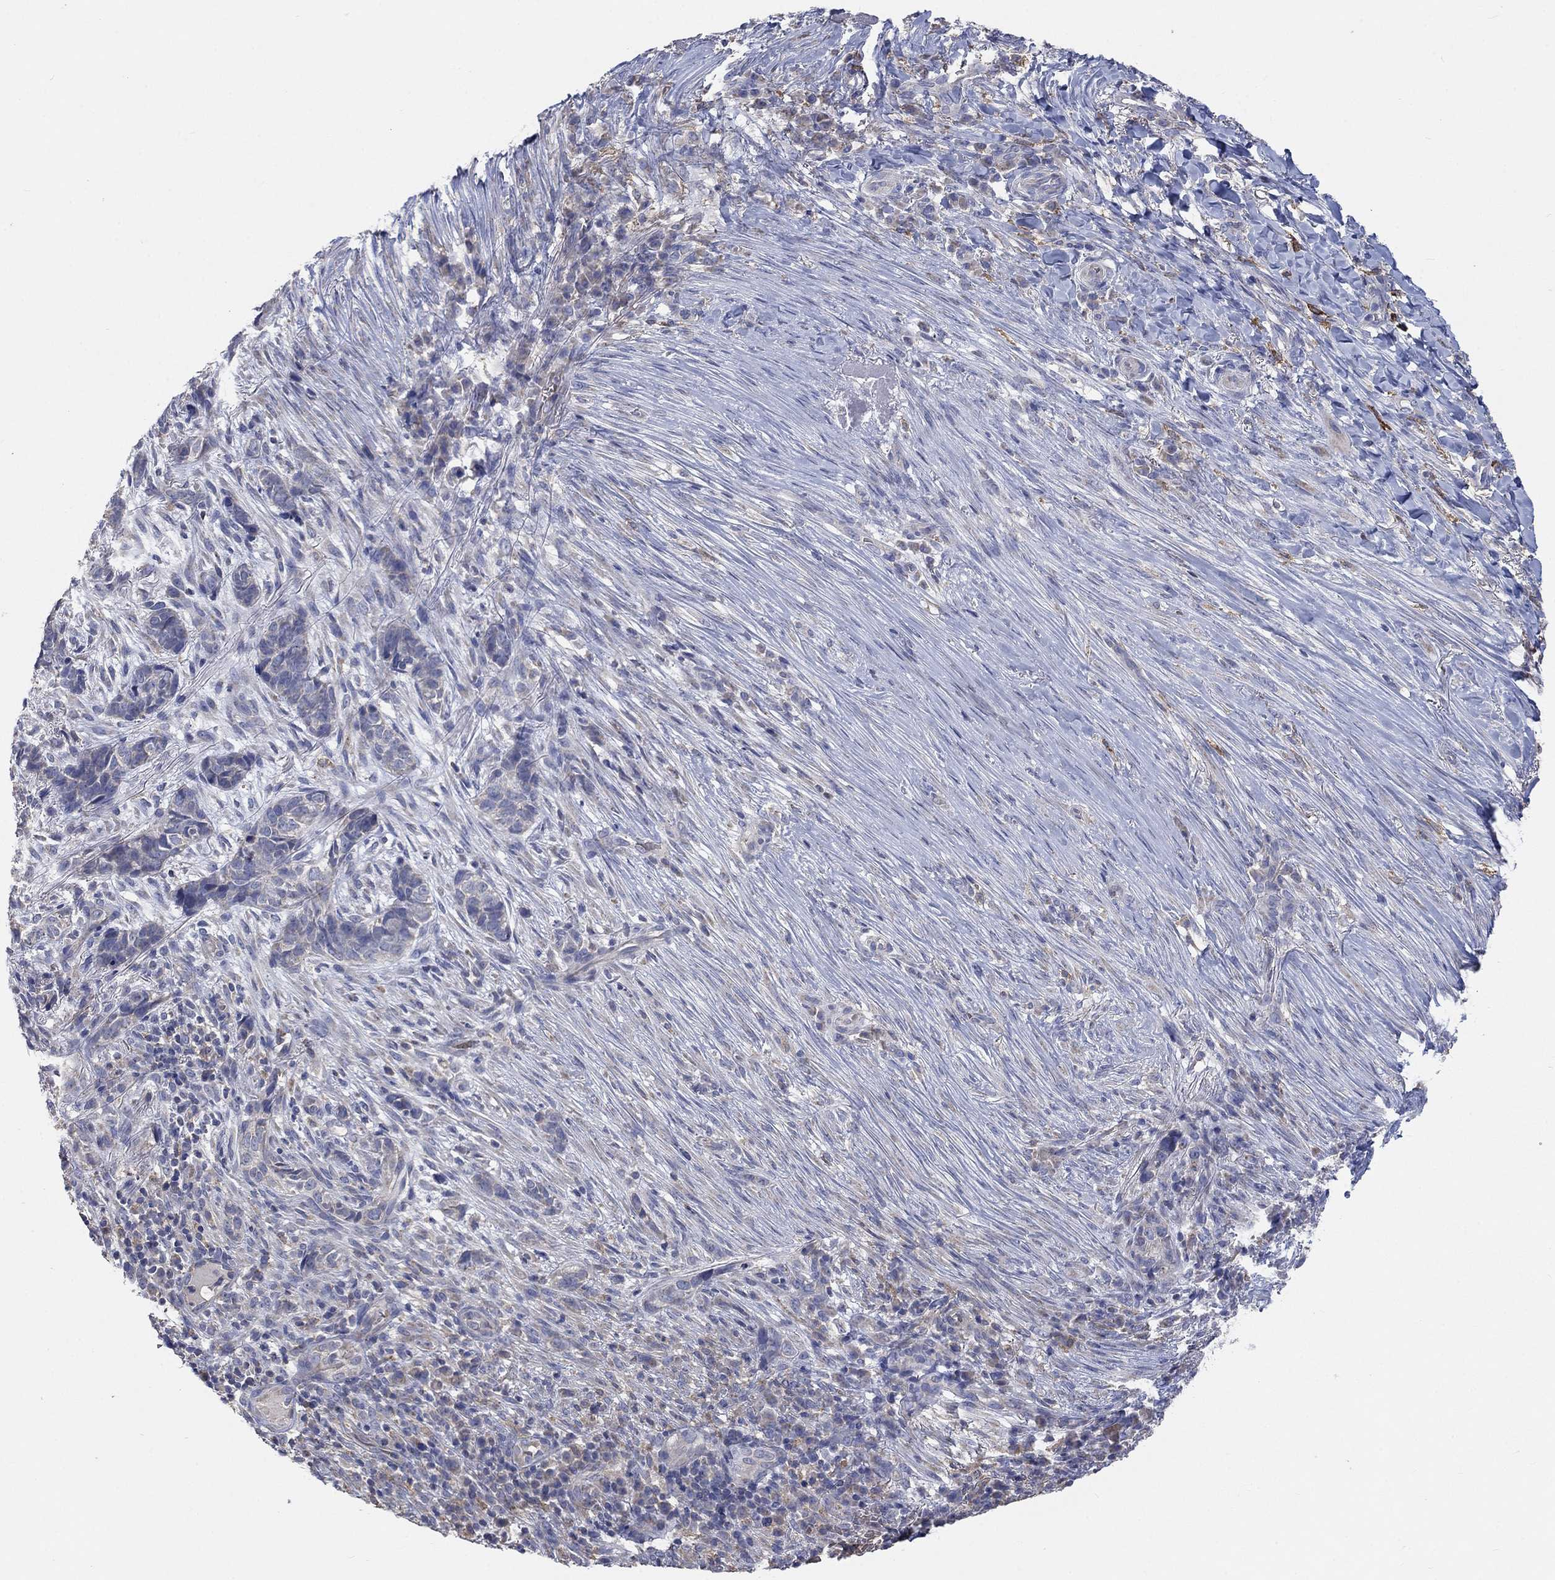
{"staining": {"intensity": "negative", "quantity": "none", "location": "none"}, "tissue": "skin cancer", "cell_type": "Tumor cells", "image_type": "cancer", "snomed": [{"axis": "morphology", "description": "Basal cell carcinoma"}, {"axis": "topography", "description": "Skin"}], "caption": "High power microscopy histopathology image of an IHC image of skin basal cell carcinoma, revealing no significant expression in tumor cells.", "gene": "UGT8", "patient": {"sex": "female", "age": 69}}